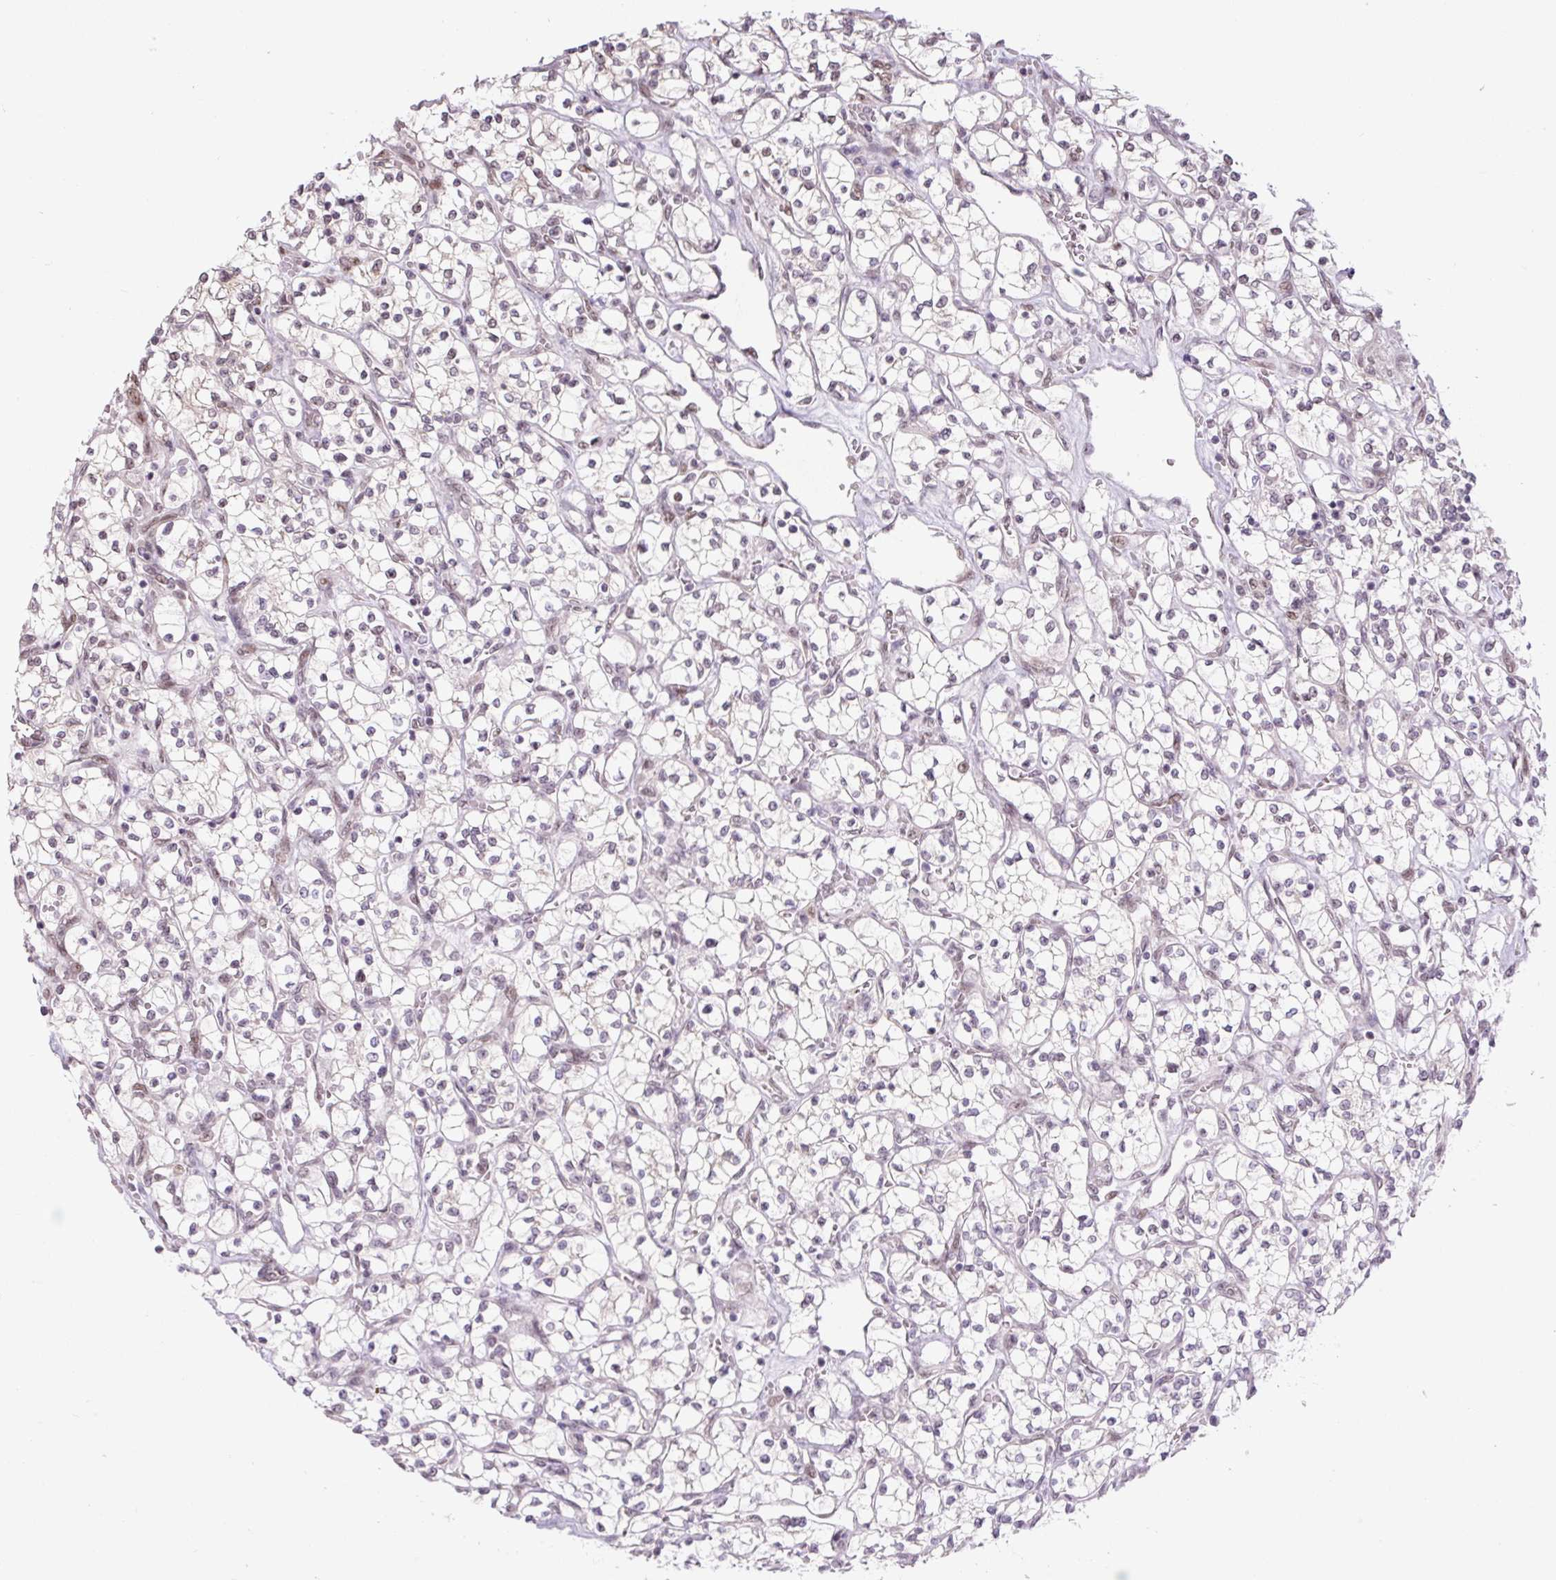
{"staining": {"intensity": "moderate", "quantity": "<25%", "location": "nuclear"}, "tissue": "renal cancer", "cell_type": "Tumor cells", "image_type": "cancer", "snomed": [{"axis": "morphology", "description": "Adenocarcinoma, NOS"}, {"axis": "topography", "description": "Kidney"}], "caption": "There is low levels of moderate nuclear positivity in tumor cells of renal cancer (adenocarcinoma), as demonstrated by immunohistochemical staining (brown color).", "gene": "TCFL5", "patient": {"sex": "female", "age": 64}}